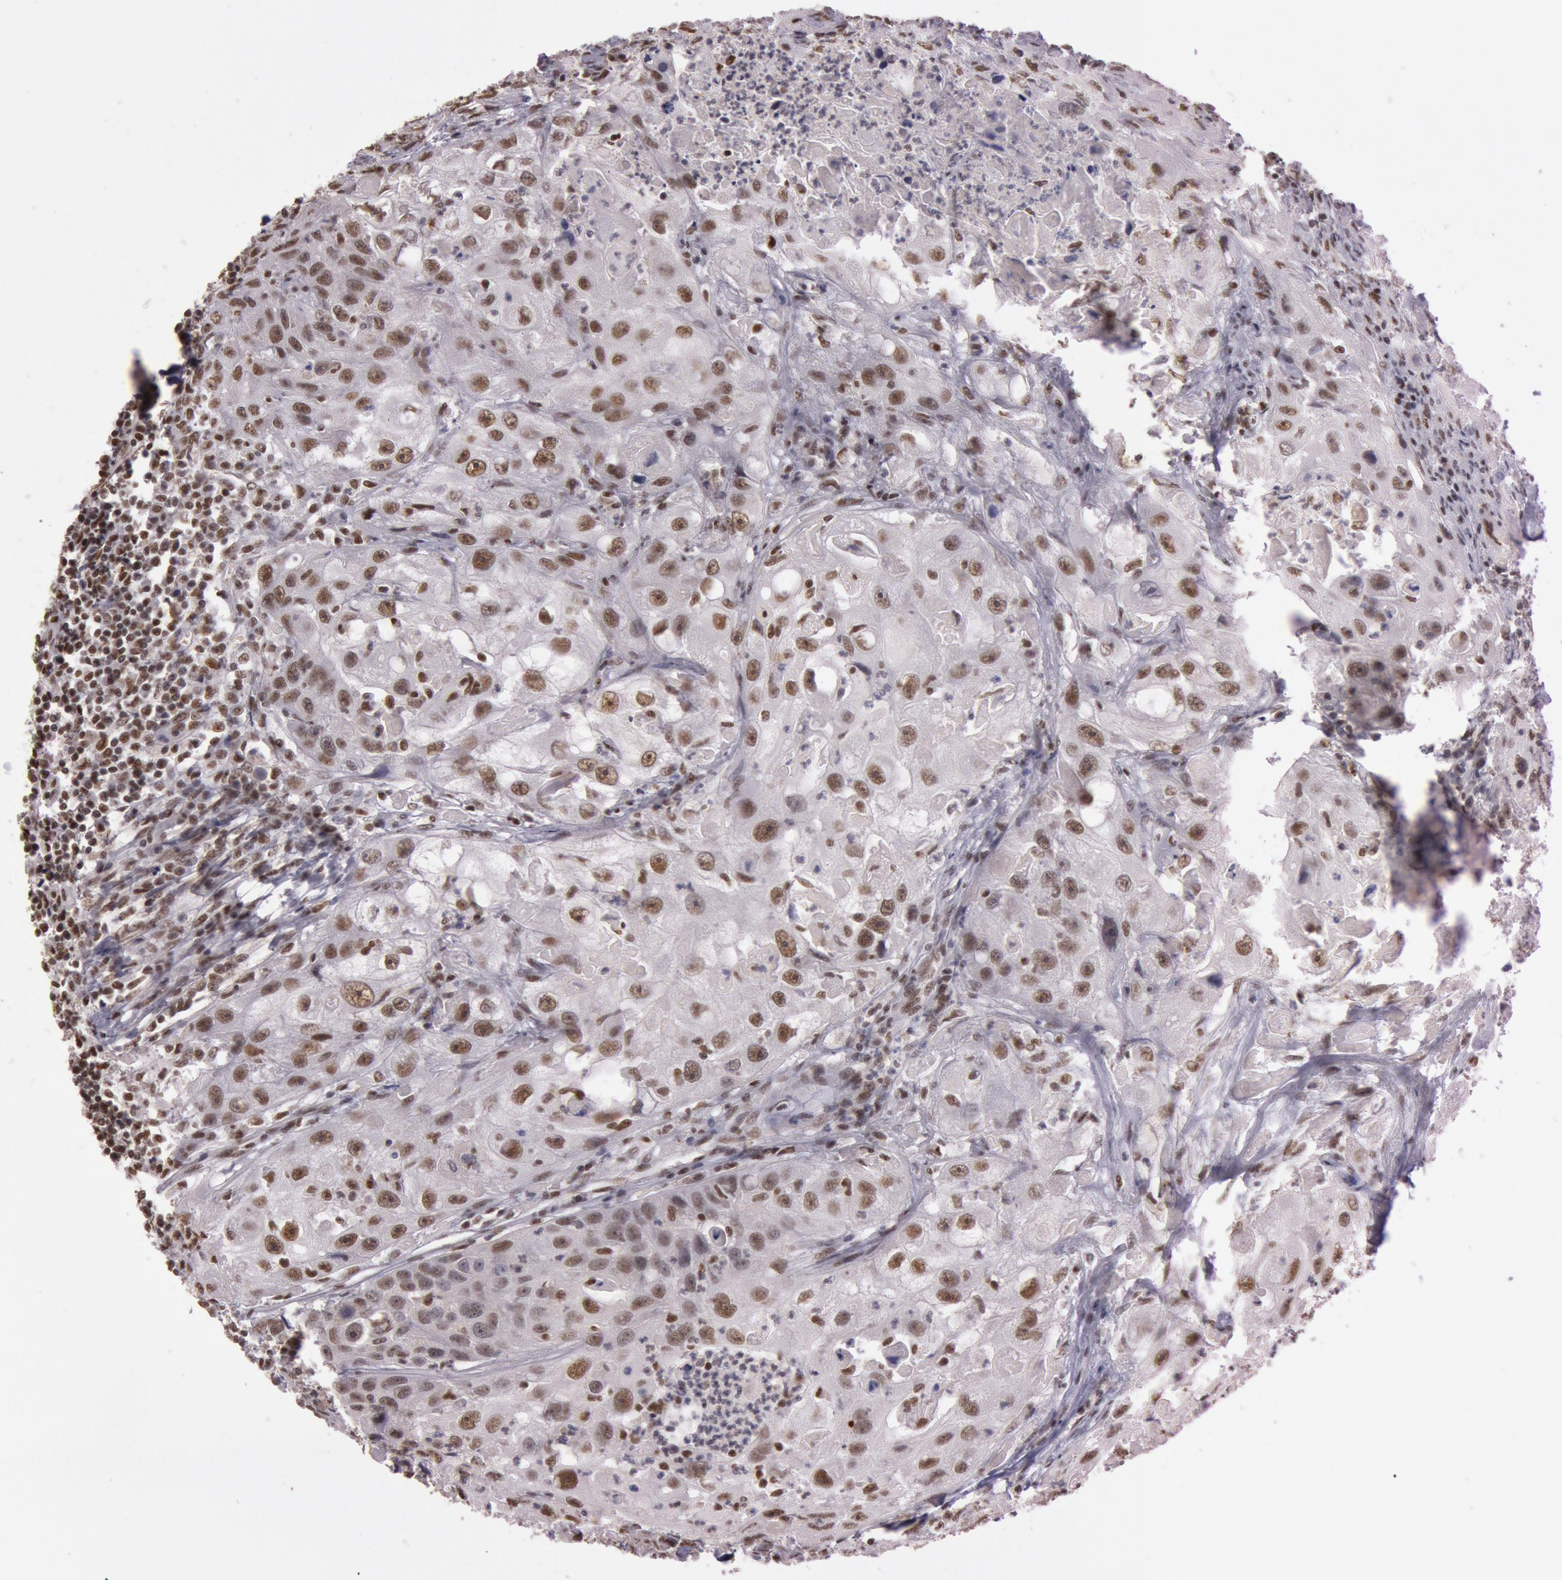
{"staining": {"intensity": "moderate", "quantity": ">75%", "location": "nuclear"}, "tissue": "head and neck cancer", "cell_type": "Tumor cells", "image_type": "cancer", "snomed": [{"axis": "morphology", "description": "Squamous cell carcinoma, NOS"}, {"axis": "topography", "description": "Head-Neck"}], "caption": "This histopathology image demonstrates squamous cell carcinoma (head and neck) stained with immunohistochemistry (IHC) to label a protein in brown. The nuclear of tumor cells show moderate positivity for the protein. Nuclei are counter-stained blue.", "gene": "TASL", "patient": {"sex": "male", "age": 64}}